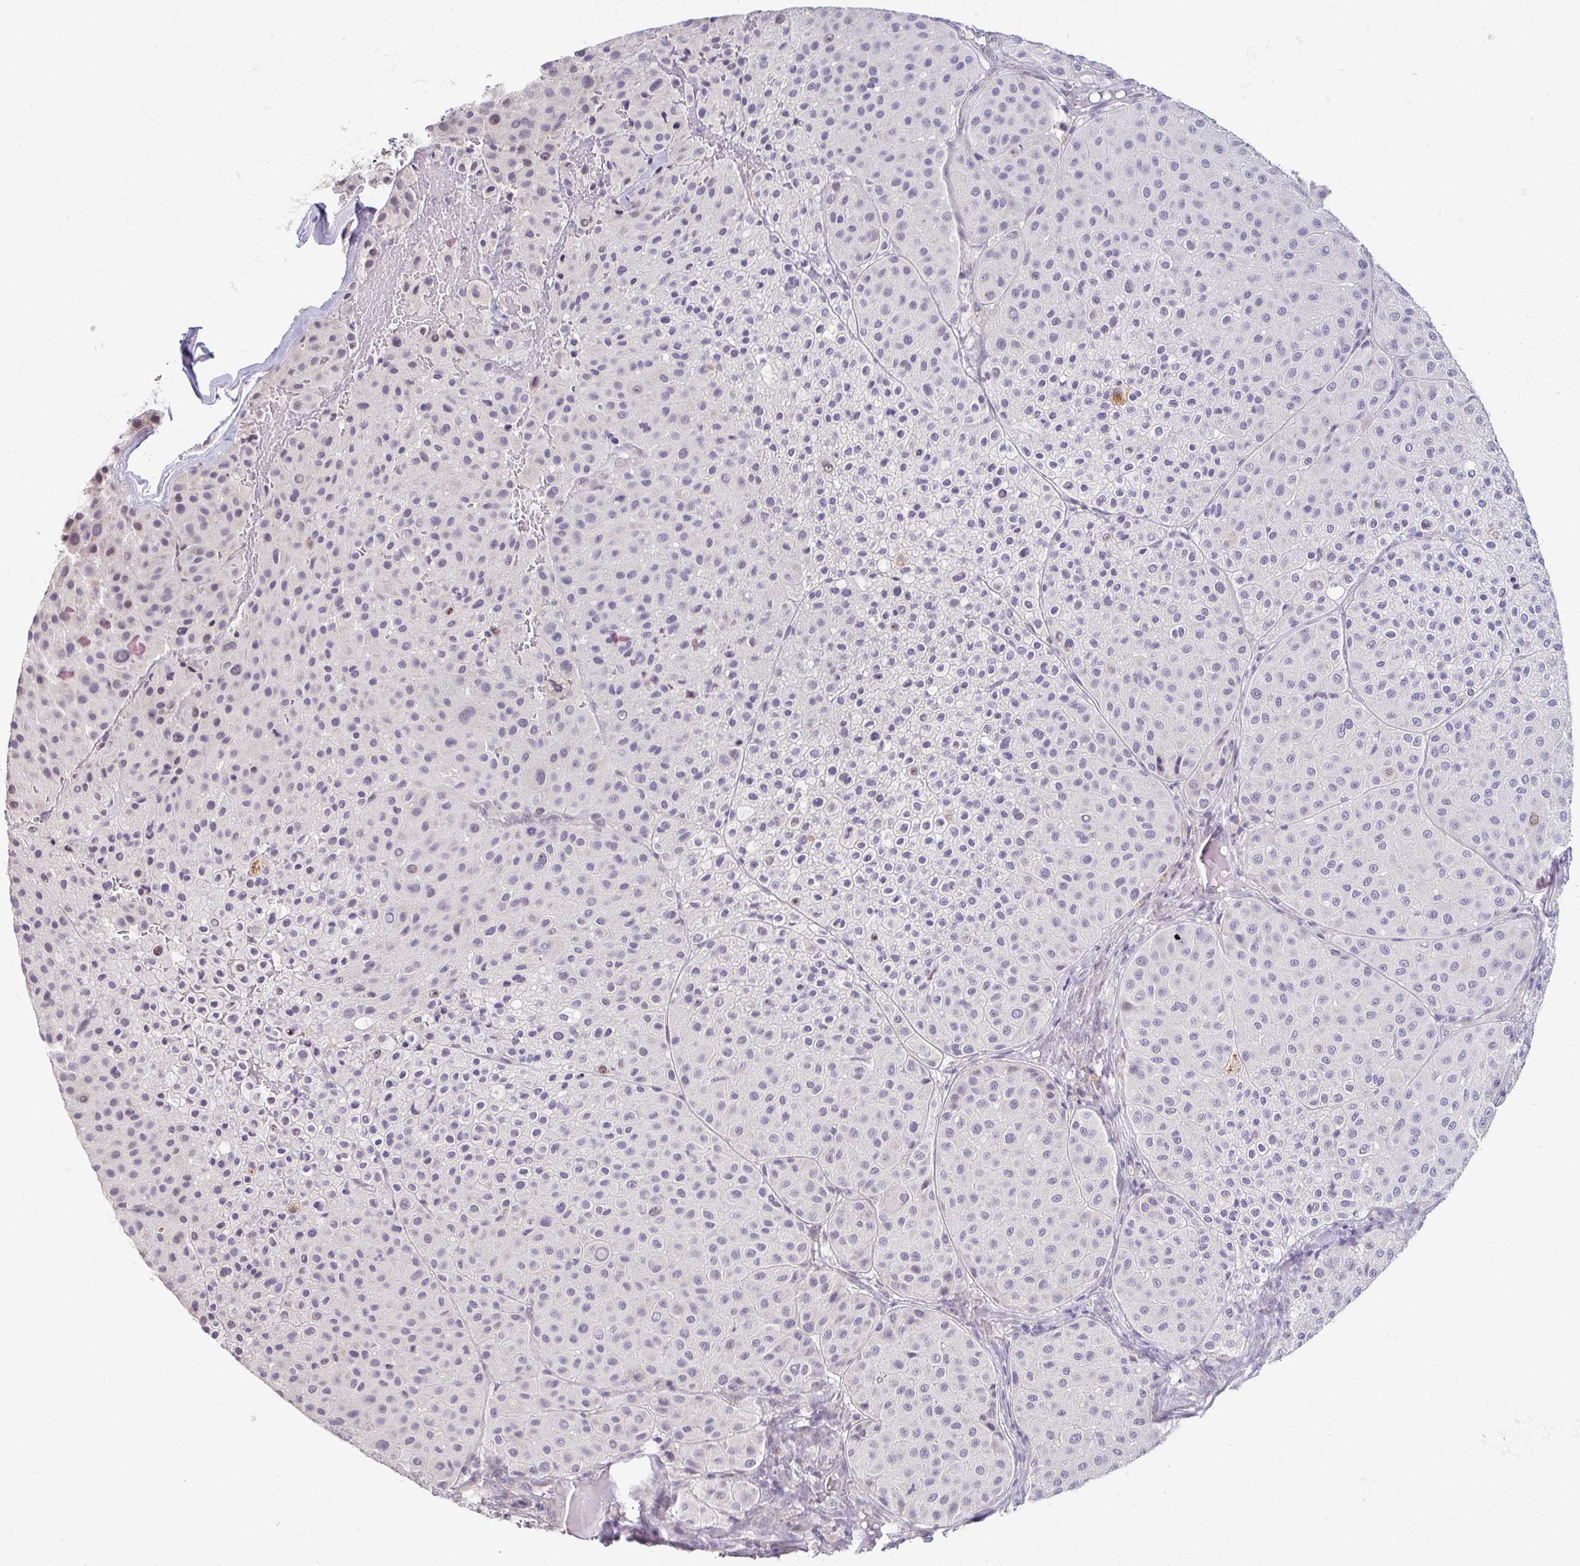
{"staining": {"intensity": "negative", "quantity": "none", "location": "none"}, "tissue": "melanoma", "cell_type": "Tumor cells", "image_type": "cancer", "snomed": [{"axis": "morphology", "description": "Malignant melanoma, Metastatic site"}, {"axis": "topography", "description": "Smooth muscle"}], "caption": "This is an immunohistochemistry photomicrograph of human melanoma. There is no expression in tumor cells.", "gene": "DDN", "patient": {"sex": "male", "age": 41}}